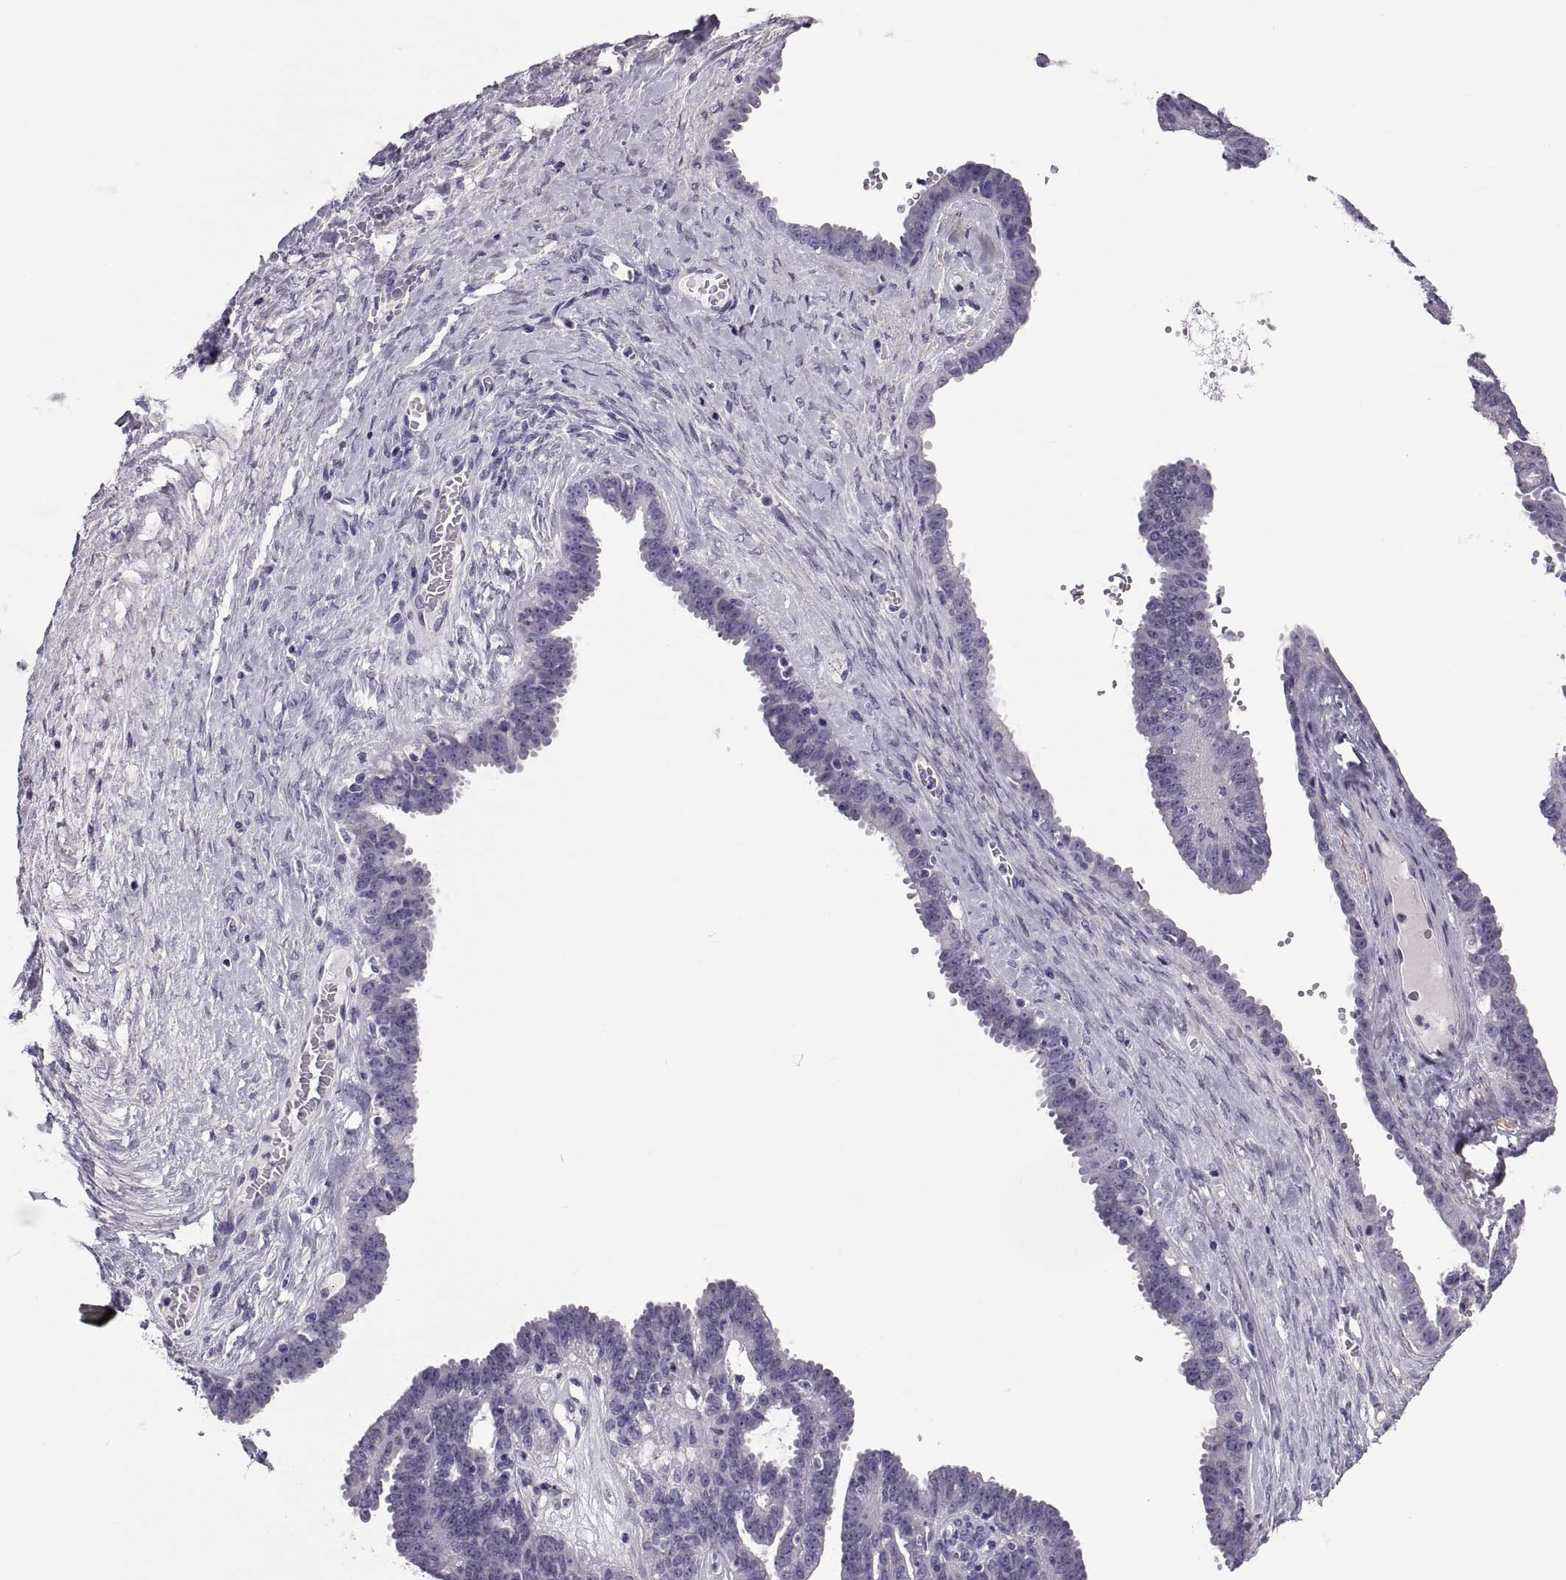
{"staining": {"intensity": "negative", "quantity": "none", "location": "none"}, "tissue": "ovarian cancer", "cell_type": "Tumor cells", "image_type": "cancer", "snomed": [{"axis": "morphology", "description": "Cystadenocarcinoma, serous, NOS"}, {"axis": "topography", "description": "Ovary"}], "caption": "IHC photomicrograph of human ovarian serous cystadenocarcinoma stained for a protein (brown), which reveals no staining in tumor cells. (DAB immunohistochemistry, high magnification).", "gene": "MAGEB1", "patient": {"sex": "female", "age": 71}}